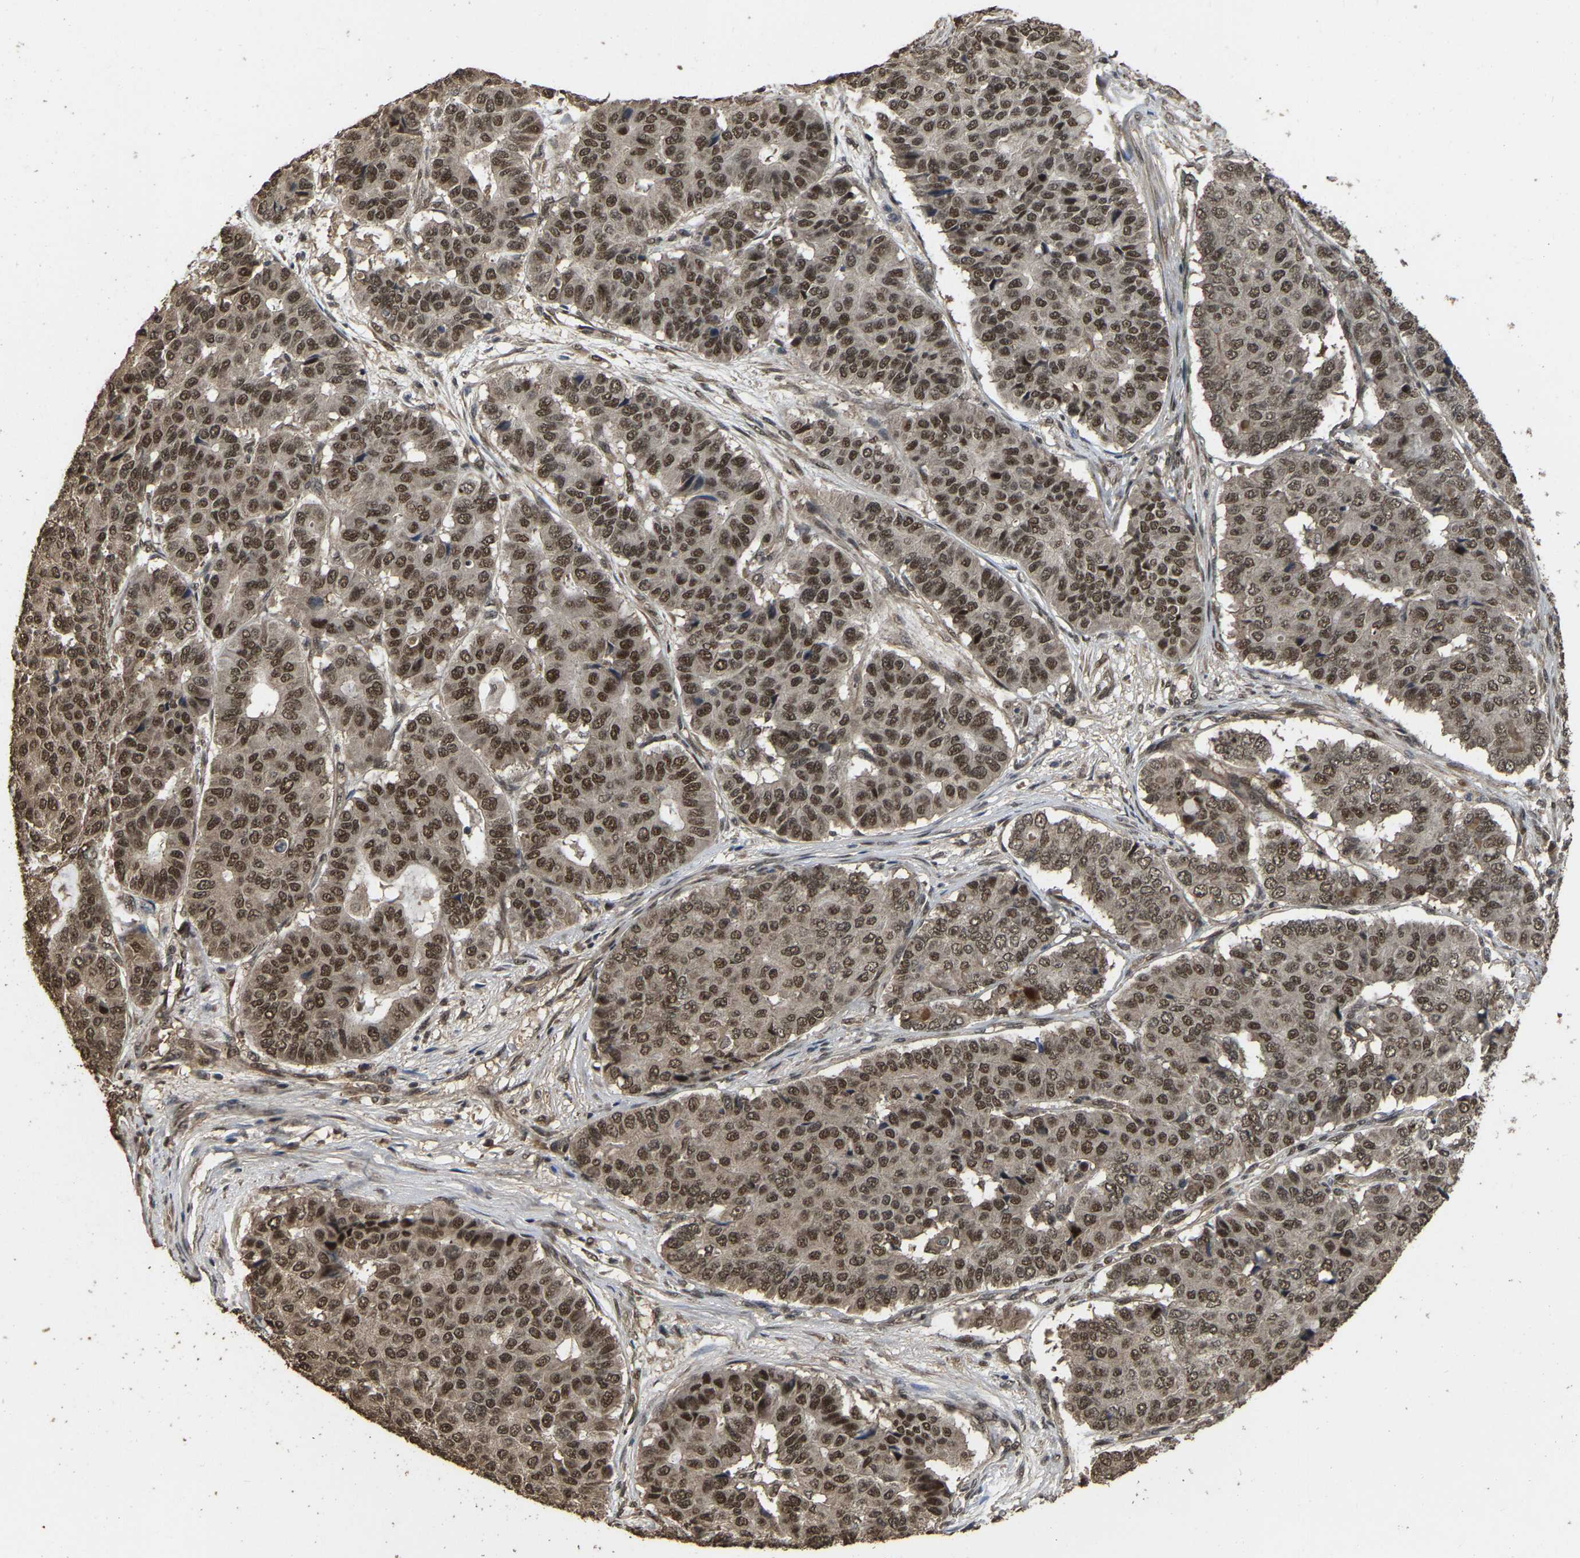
{"staining": {"intensity": "strong", "quantity": ">75%", "location": "nuclear"}, "tissue": "pancreatic cancer", "cell_type": "Tumor cells", "image_type": "cancer", "snomed": [{"axis": "morphology", "description": "Adenocarcinoma, NOS"}, {"axis": "topography", "description": "Pancreas"}], "caption": "Adenocarcinoma (pancreatic) stained for a protein (brown) displays strong nuclear positive positivity in approximately >75% of tumor cells.", "gene": "ARHGAP23", "patient": {"sex": "male", "age": 50}}